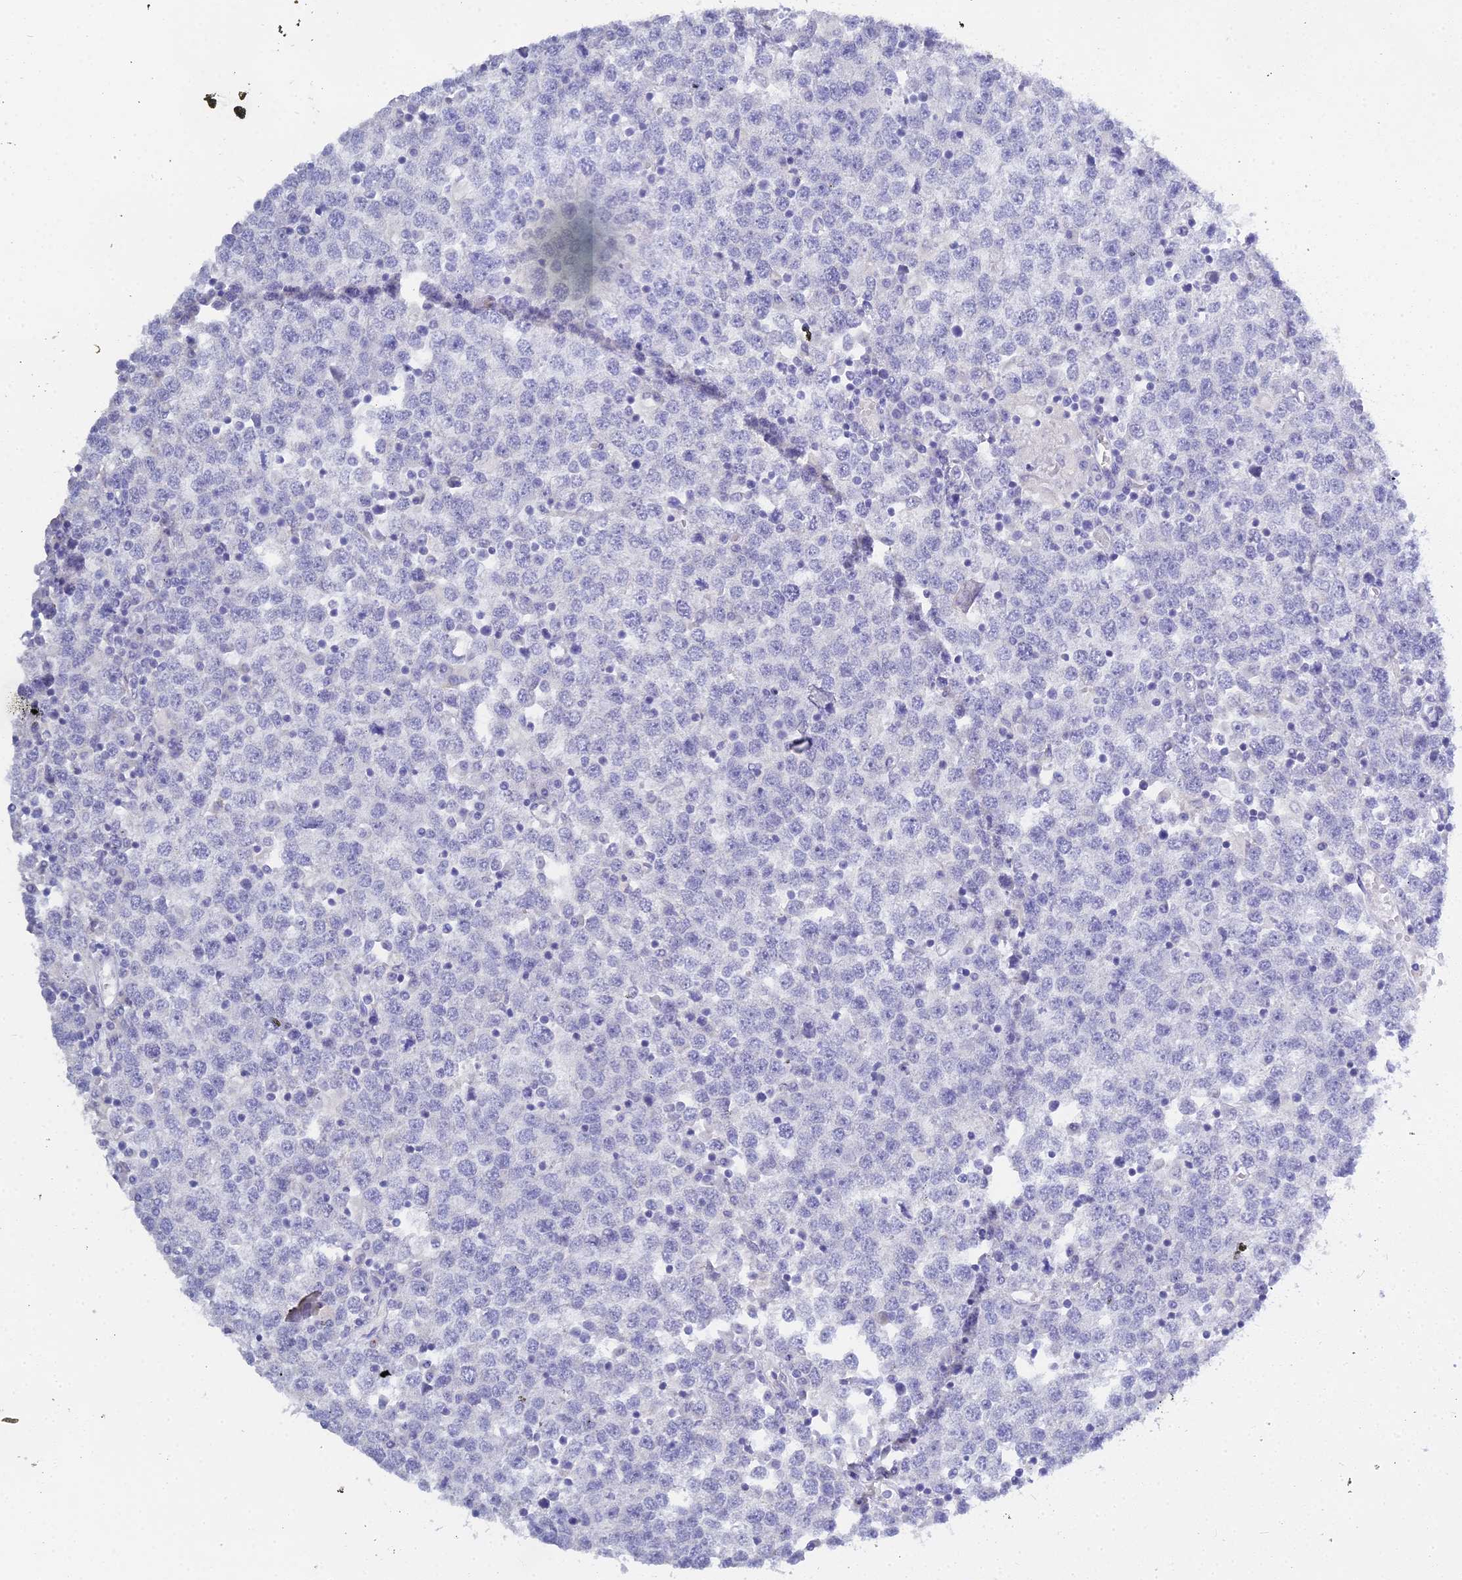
{"staining": {"intensity": "negative", "quantity": "none", "location": "none"}, "tissue": "testis cancer", "cell_type": "Tumor cells", "image_type": "cancer", "snomed": [{"axis": "morphology", "description": "Seminoma, NOS"}, {"axis": "topography", "description": "Testis"}], "caption": "An immunohistochemistry (IHC) histopathology image of testis cancer (seminoma) is shown. There is no staining in tumor cells of testis cancer (seminoma).", "gene": "S100A7", "patient": {"sex": "male", "age": 65}}